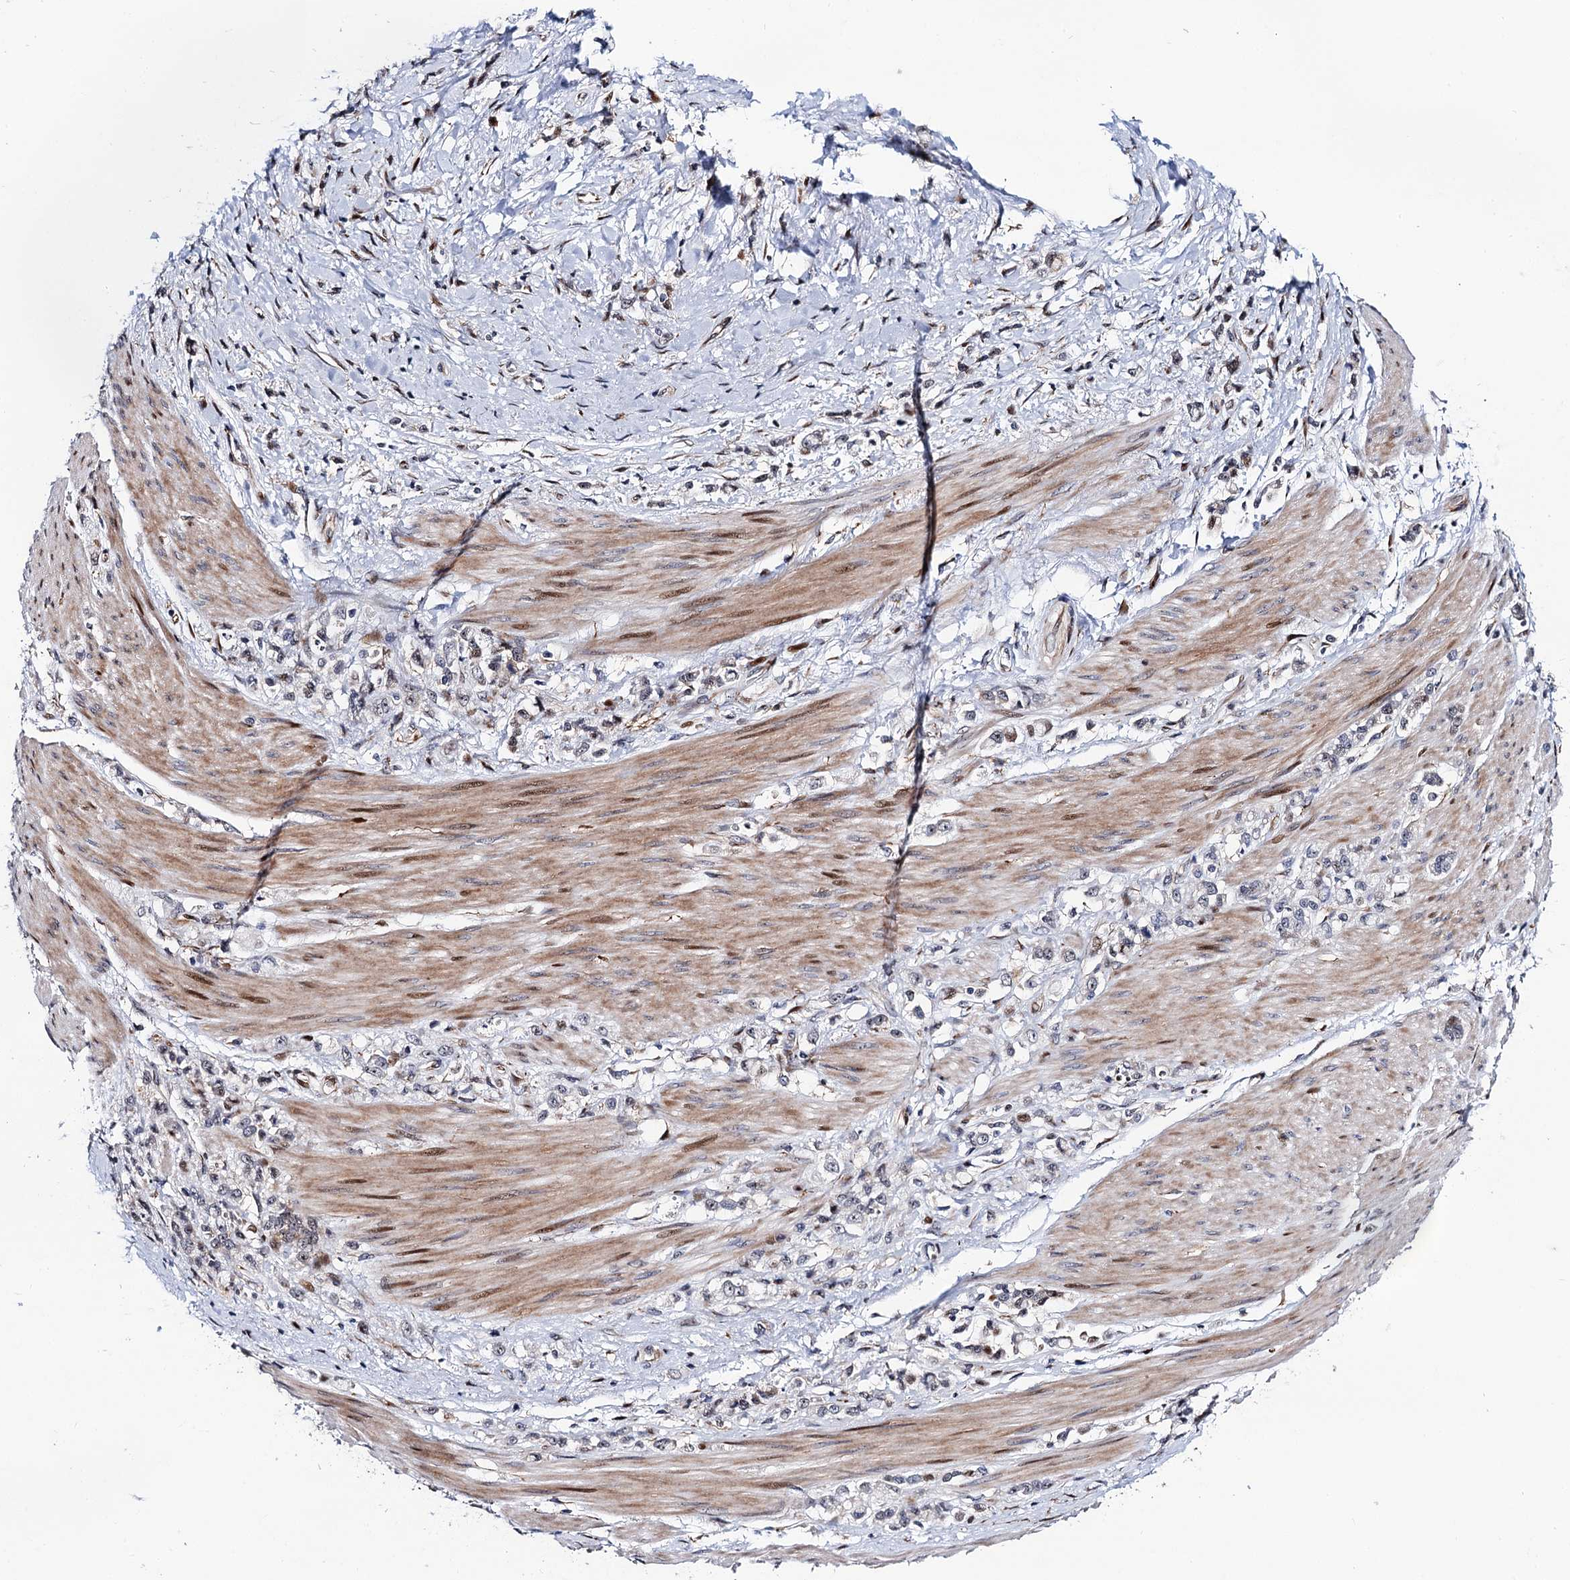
{"staining": {"intensity": "negative", "quantity": "none", "location": "none"}, "tissue": "stomach cancer", "cell_type": "Tumor cells", "image_type": "cancer", "snomed": [{"axis": "morphology", "description": "Adenocarcinoma, NOS"}, {"axis": "topography", "description": "Stomach"}], "caption": "An image of stomach cancer stained for a protein reveals no brown staining in tumor cells.", "gene": "TRMT112", "patient": {"sex": "female", "age": 60}}